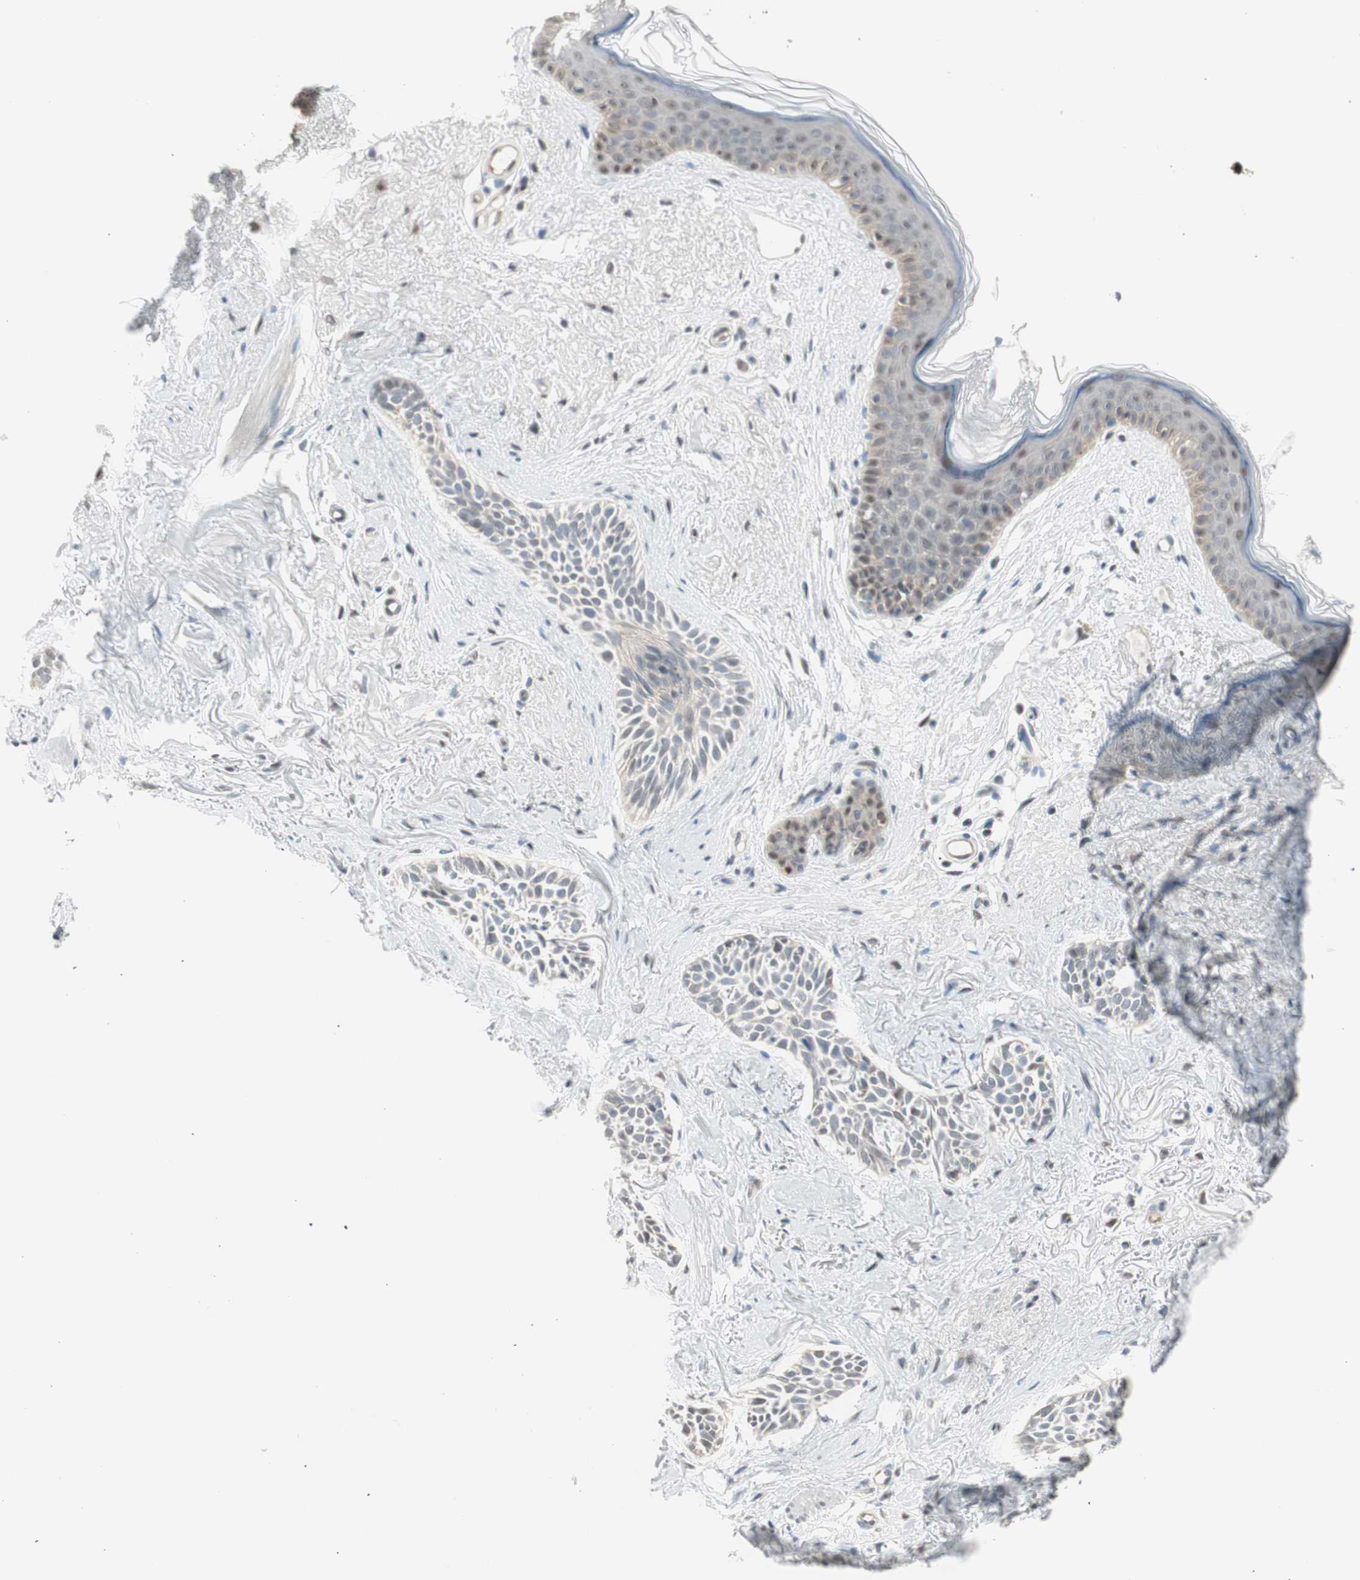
{"staining": {"intensity": "weak", "quantity": "<25%", "location": "nuclear"}, "tissue": "skin cancer", "cell_type": "Tumor cells", "image_type": "cancer", "snomed": [{"axis": "morphology", "description": "Normal tissue, NOS"}, {"axis": "morphology", "description": "Basal cell carcinoma"}, {"axis": "topography", "description": "Skin"}], "caption": "Immunohistochemical staining of skin basal cell carcinoma reveals no significant positivity in tumor cells.", "gene": "LONP2", "patient": {"sex": "female", "age": 84}}